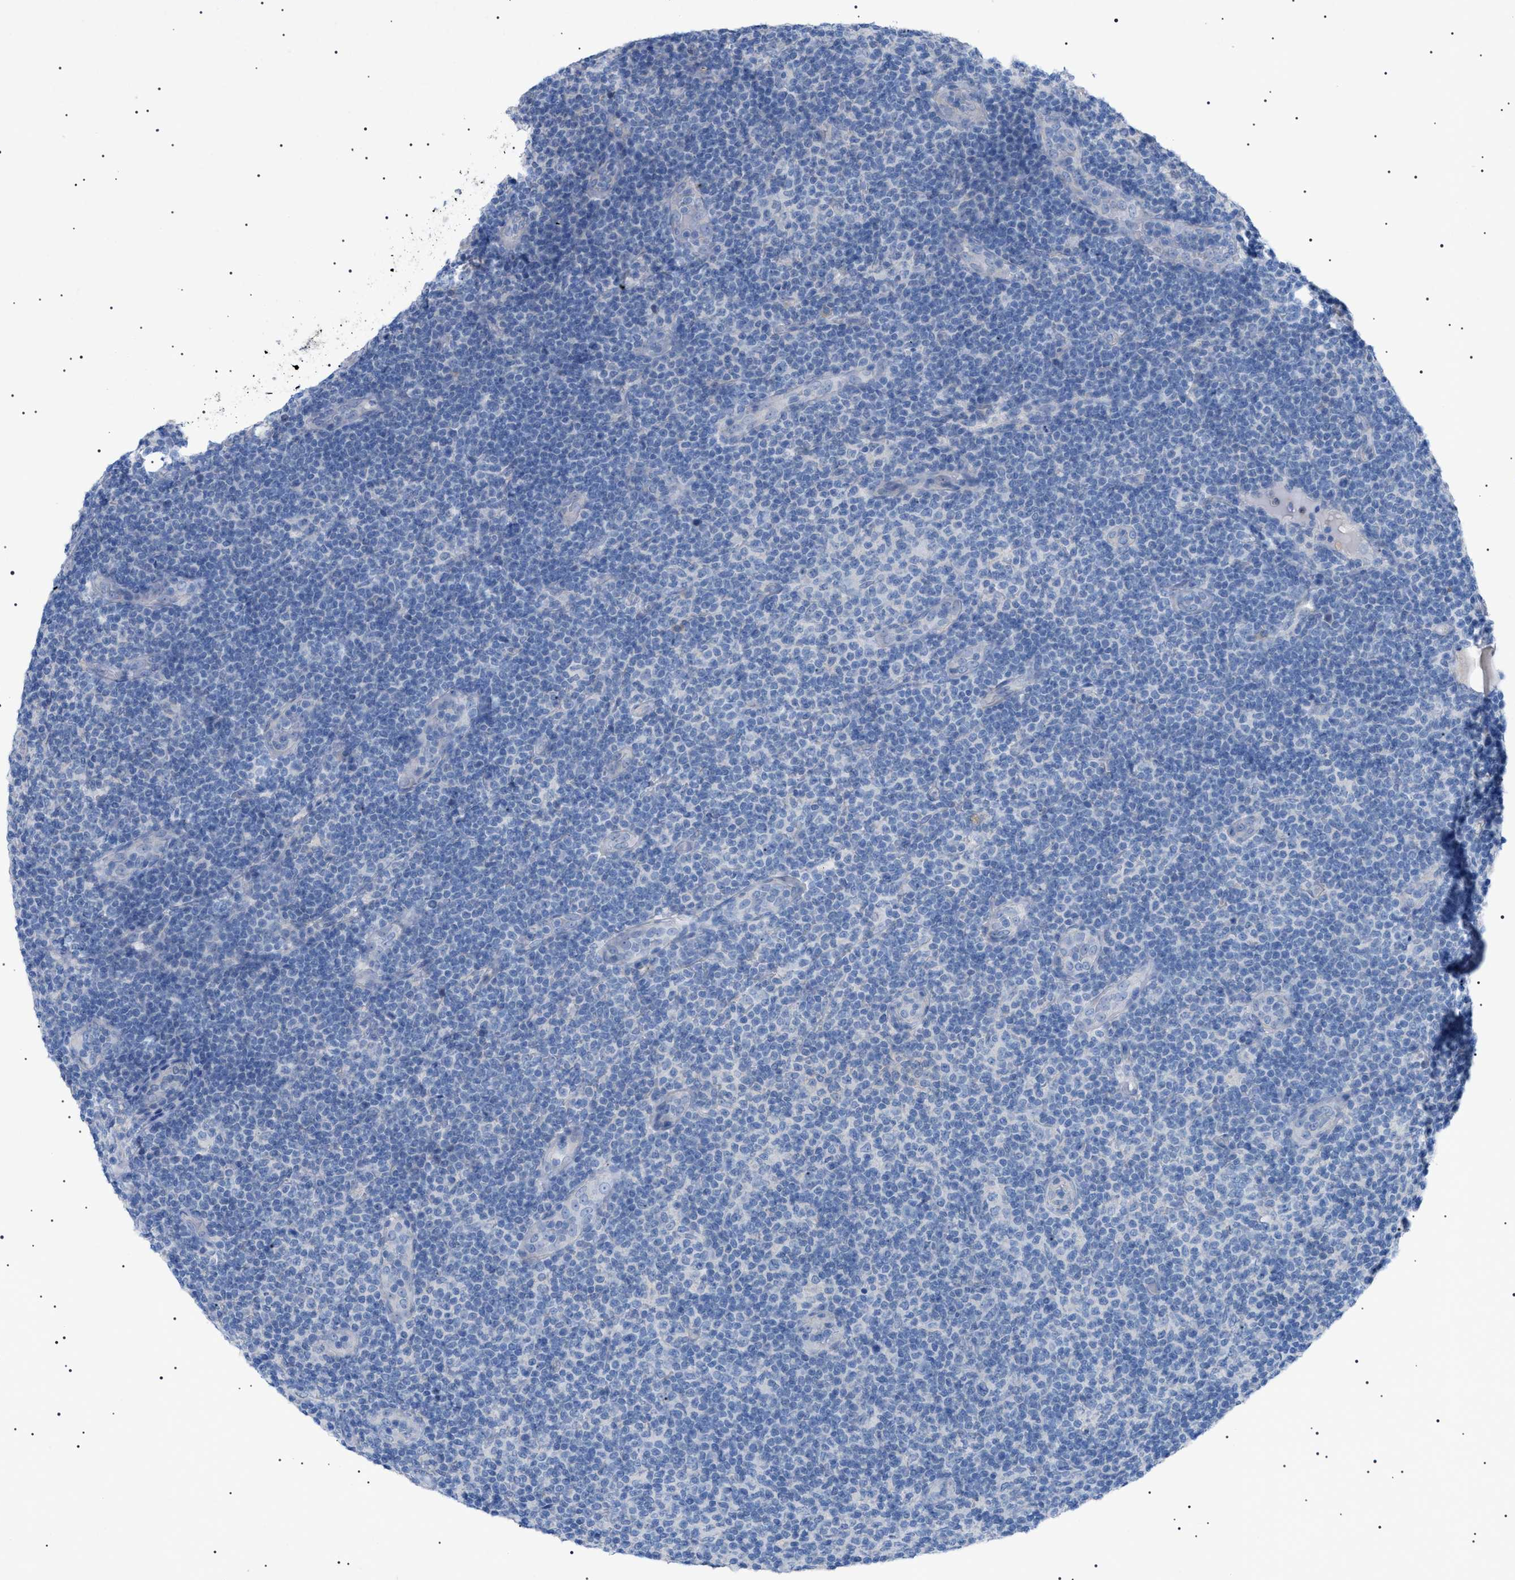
{"staining": {"intensity": "negative", "quantity": "none", "location": "none"}, "tissue": "lymphoma", "cell_type": "Tumor cells", "image_type": "cancer", "snomed": [{"axis": "morphology", "description": "Malignant lymphoma, non-Hodgkin's type, Low grade"}, {"axis": "topography", "description": "Lymph node"}], "caption": "An immunohistochemistry photomicrograph of lymphoma is shown. There is no staining in tumor cells of lymphoma.", "gene": "ADAMTS1", "patient": {"sex": "male", "age": 83}}